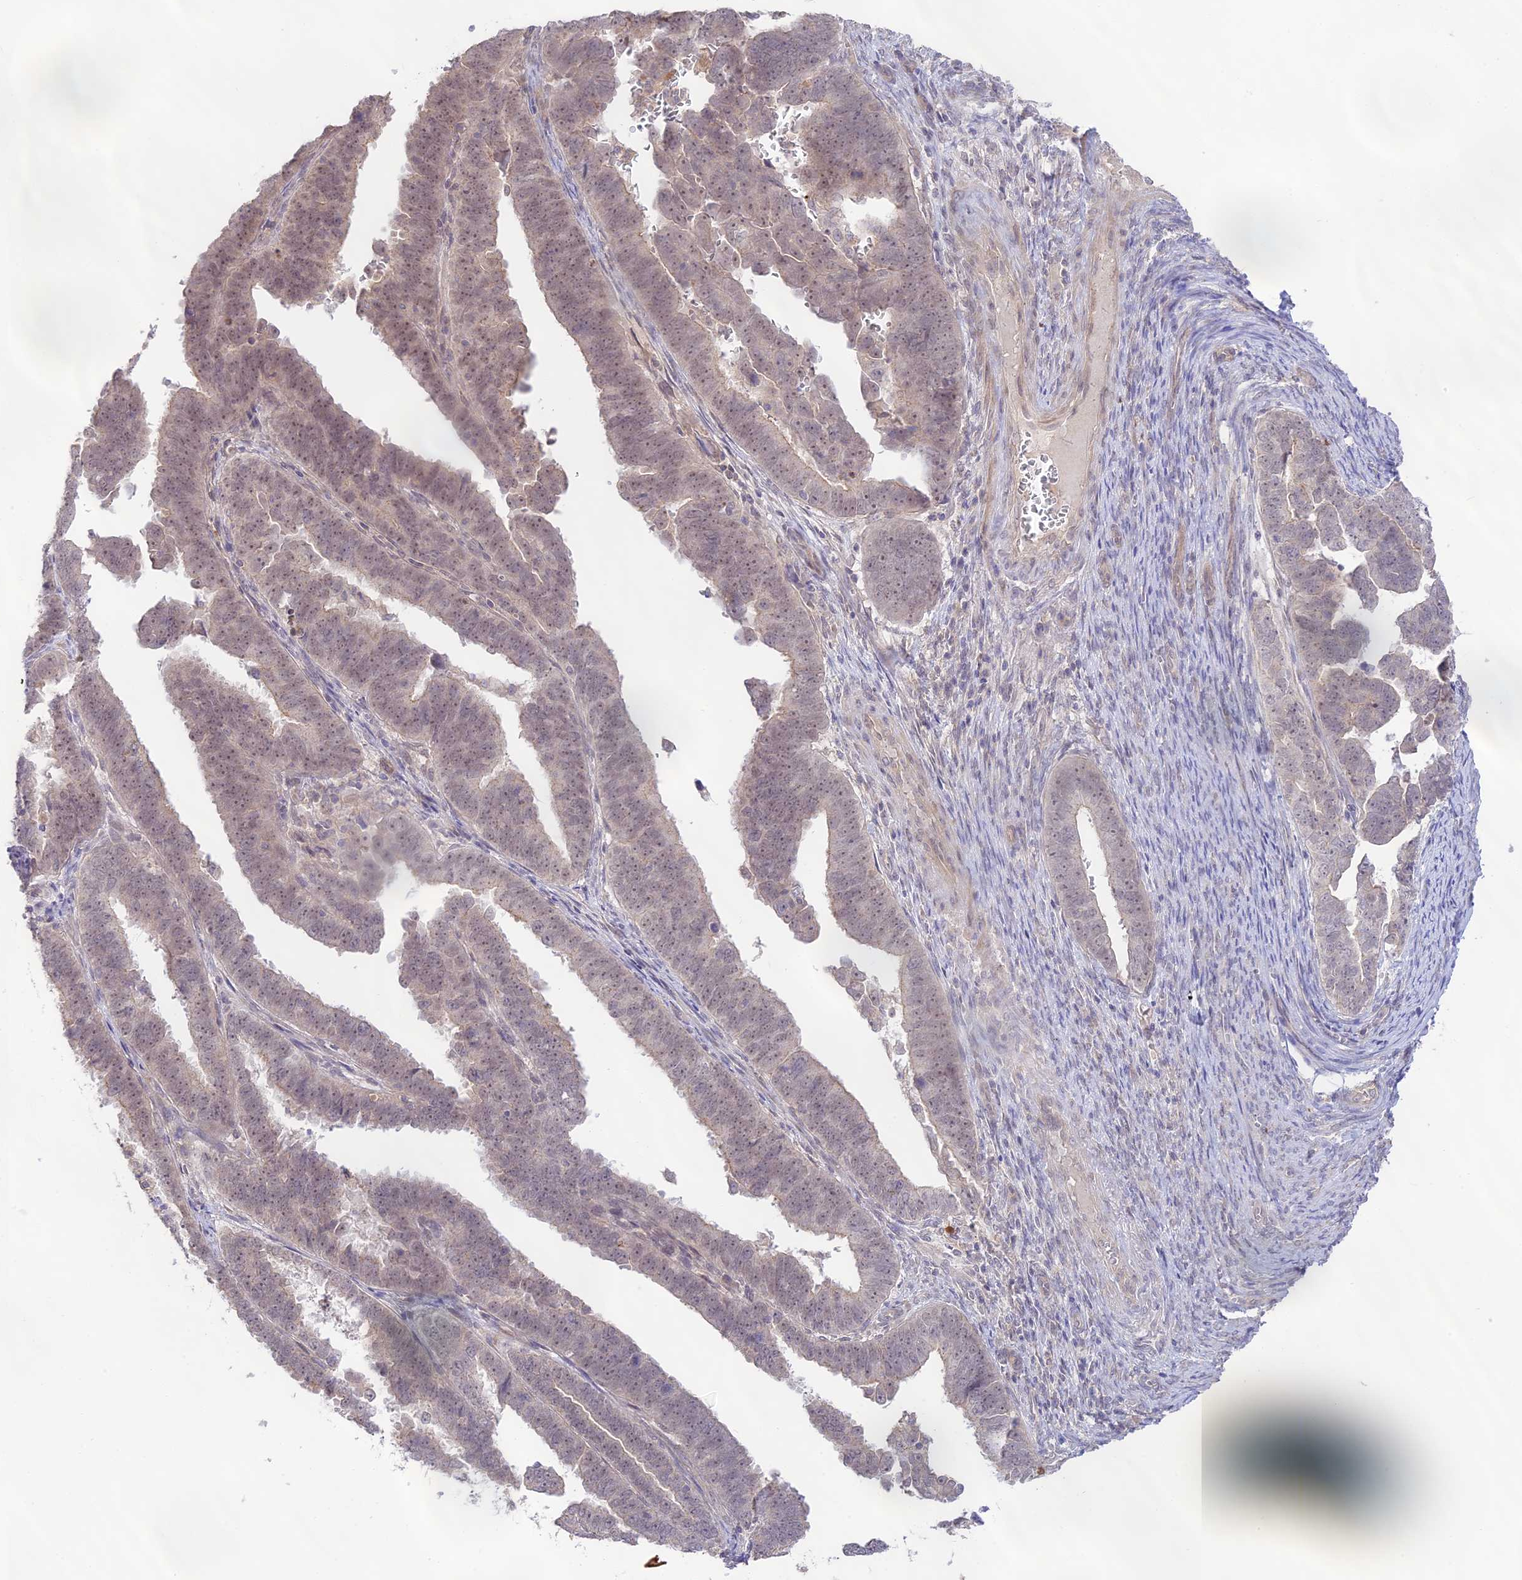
{"staining": {"intensity": "weak", "quantity": ">75%", "location": "nuclear"}, "tissue": "endometrial cancer", "cell_type": "Tumor cells", "image_type": "cancer", "snomed": [{"axis": "morphology", "description": "Adenocarcinoma, NOS"}, {"axis": "topography", "description": "Endometrium"}], "caption": "Endometrial cancer (adenocarcinoma) tissue shows weak nuclear staining in approximately >75% of tumor cells", "gene": "CAMSAP3", "patient": {"sex": "female", "age": 75}}